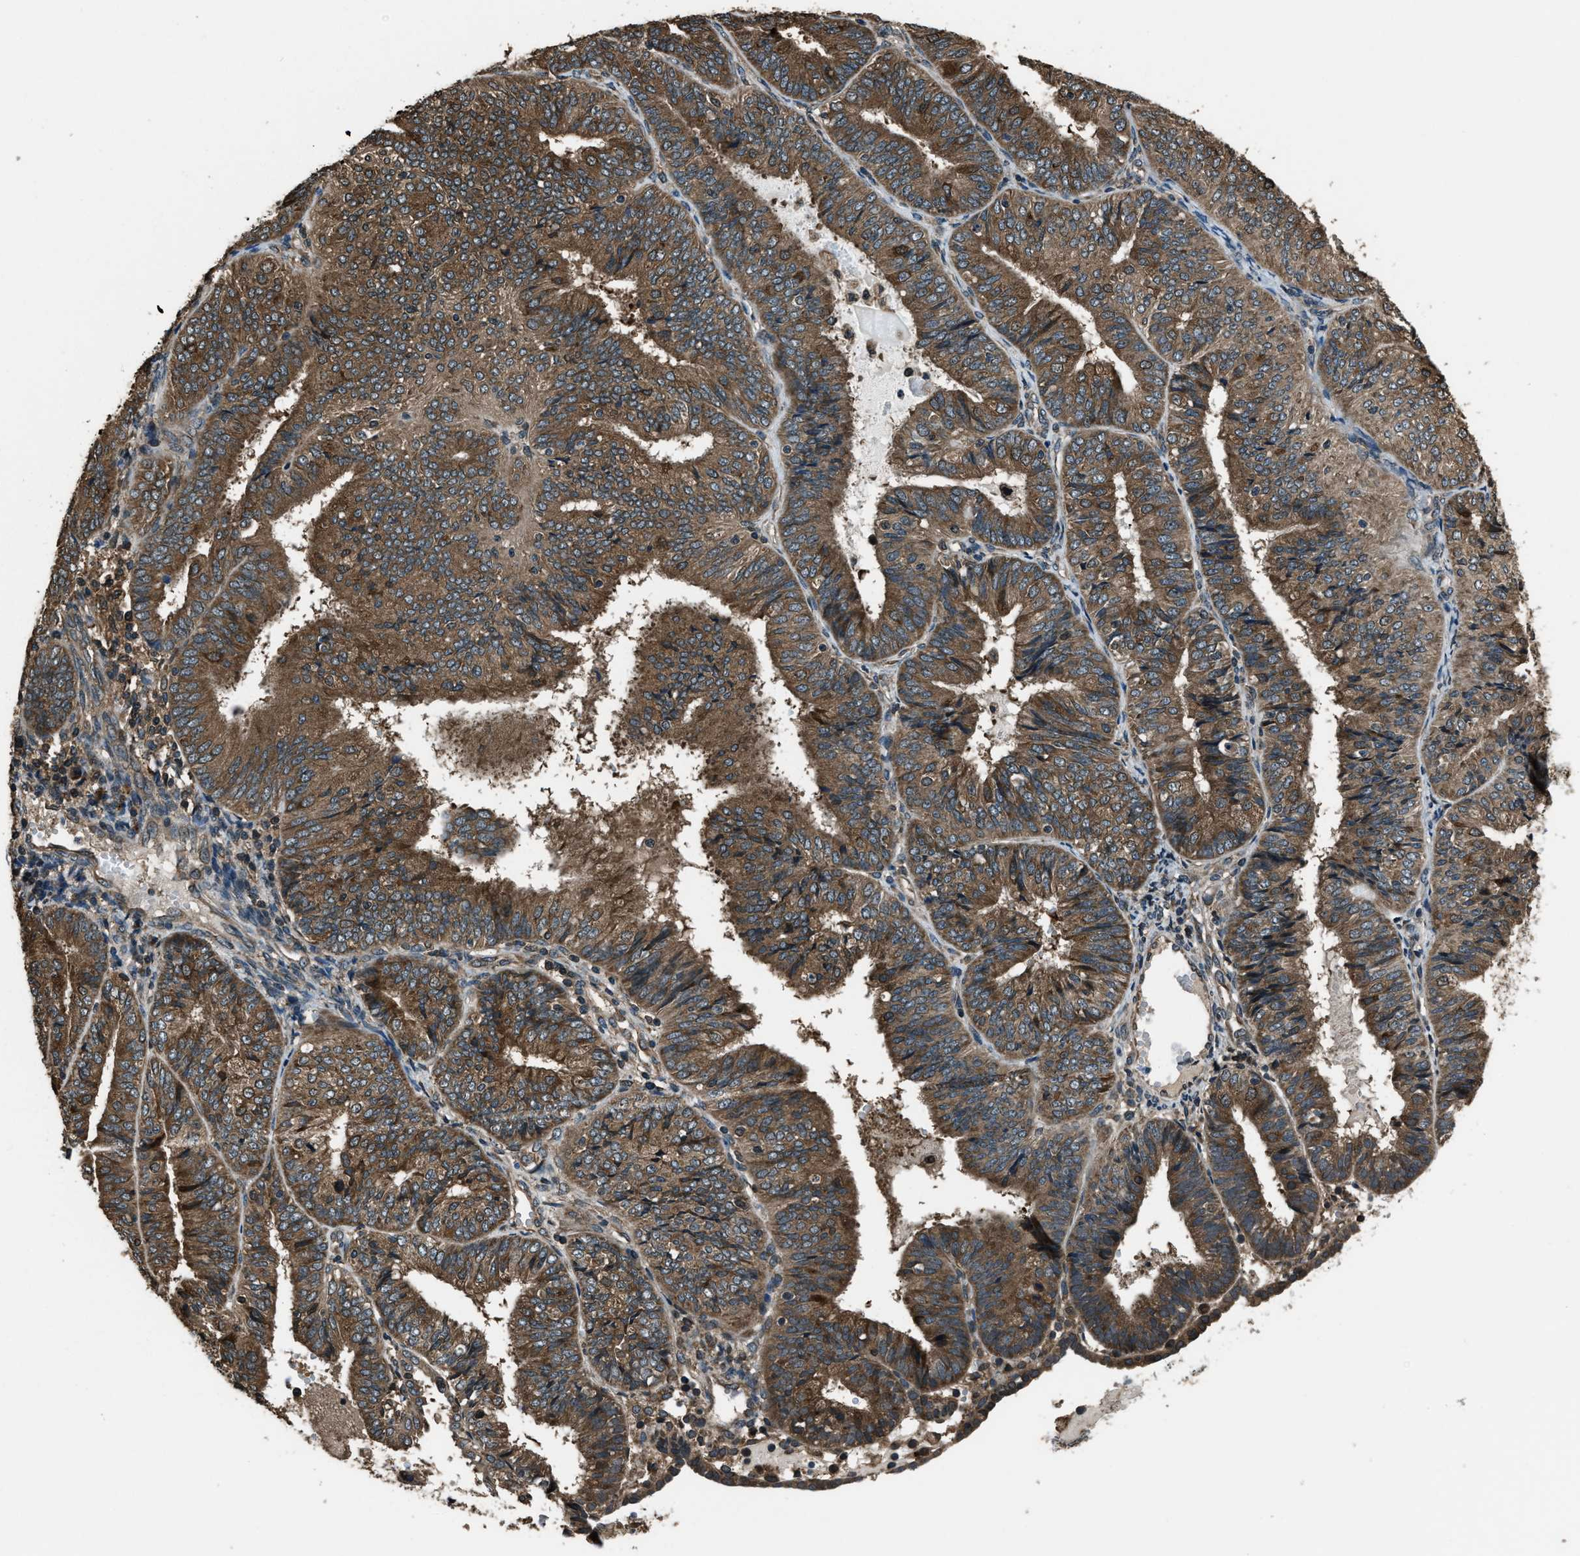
{"staining": {"intensity": "moderate", "quantity": ">75%", "location": "cytoplasmic/membranous"}, "tissue": "endometrial cancer", "cell_type": "Tumor cells", "image_type": "cancer", "snomed": [{"axis": "morphology", "description": "Adenocarcinoma, NOS"}, {"axis": "topography", "description": "Endometrium"}], "caption": "Moderate cytoplasmic/membranous positivity for a protein is present in about >75% of tumor cells of endometrial cancer using IHC.", "gene": "TRIM4", "patient": {"sex": "female", "age": 58}}